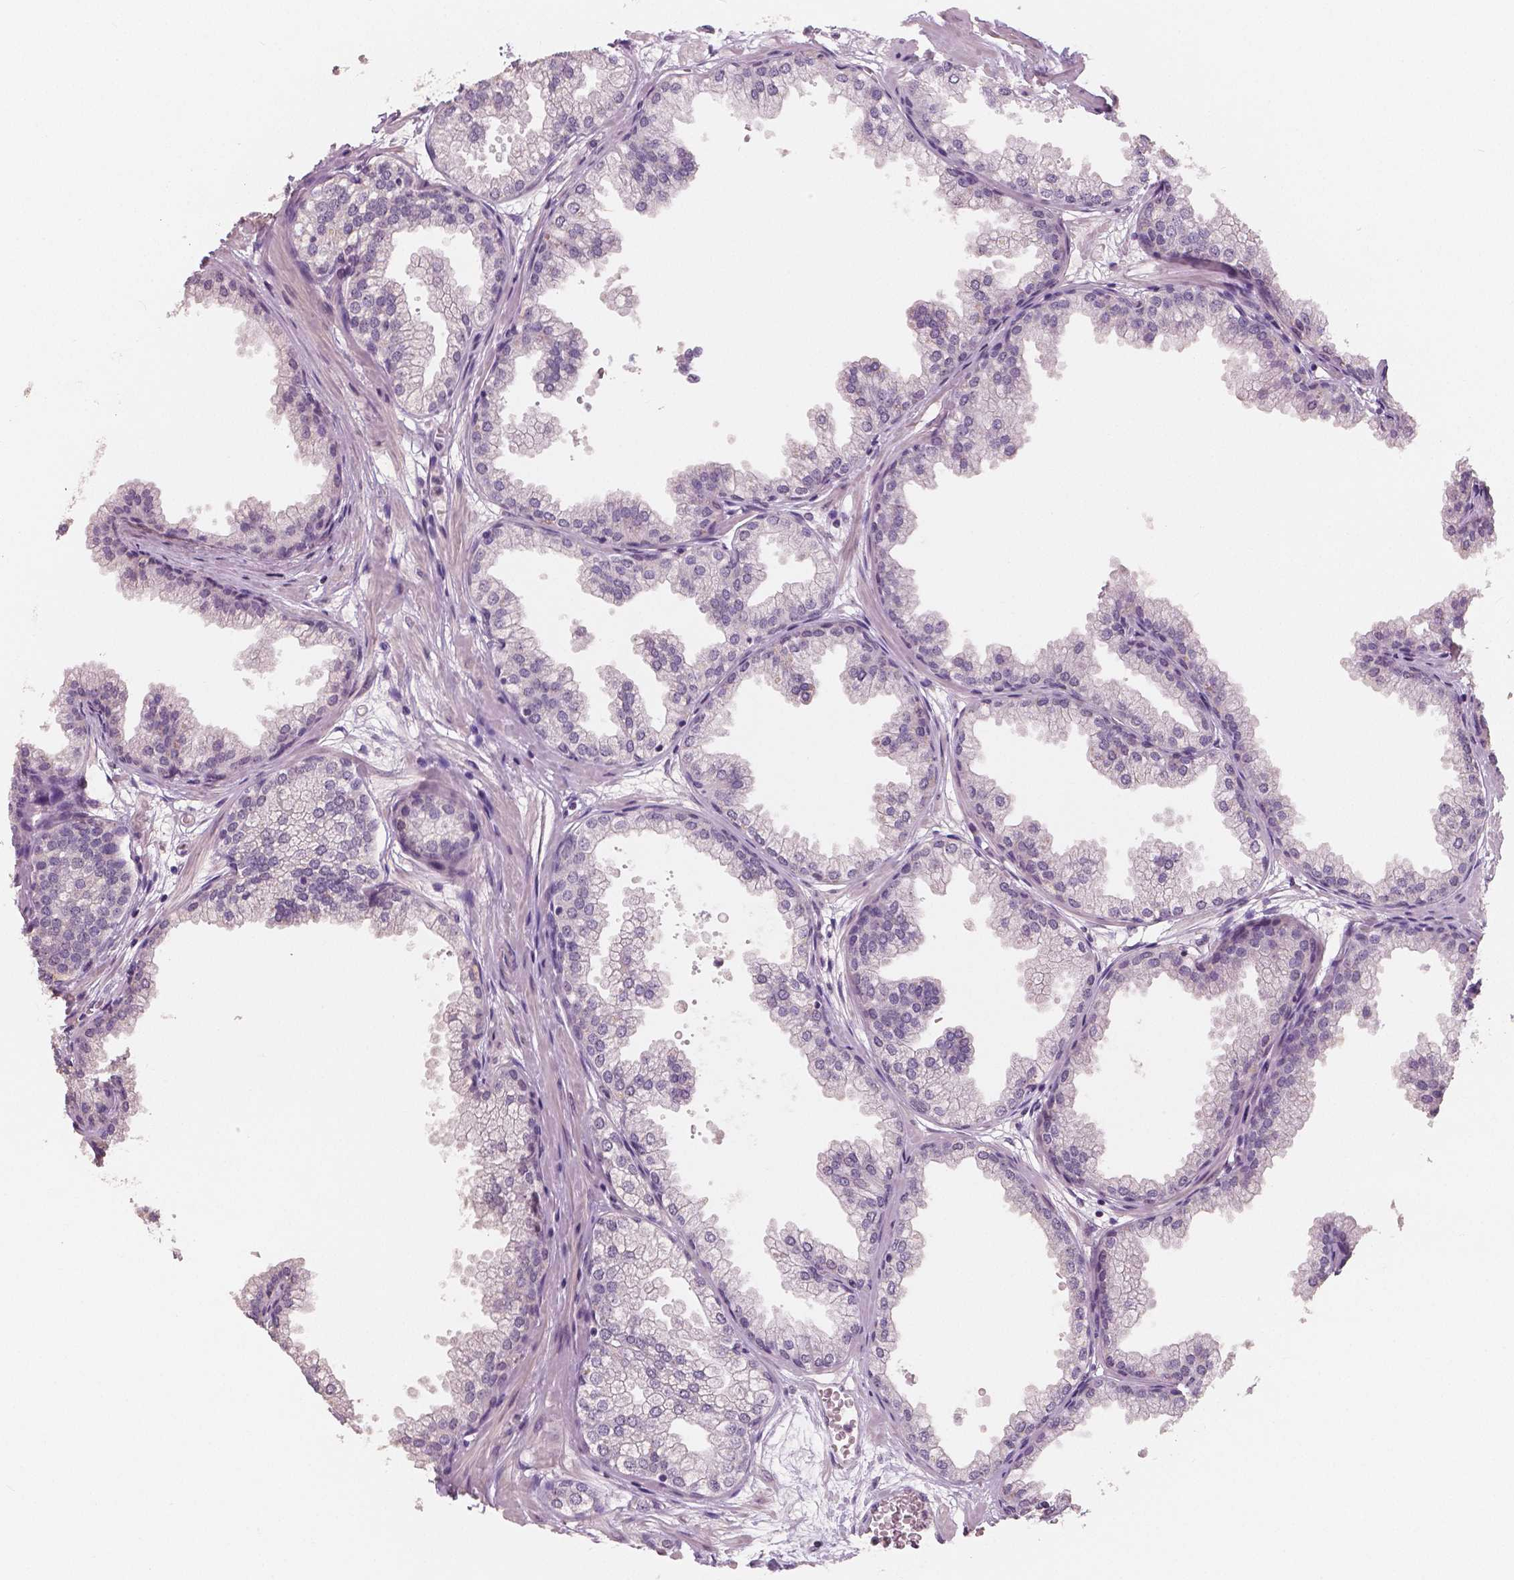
{"staining": {"intensity": "negative", "quantity": "none", "location": "none"}, "tissue": "prostate", "cell_type": "Glandular cells", "image_type": "normal", "snomed": [{"axis": "morphology", "description": "Normal tissue, NOS"}, {"axis": "topography", "description": "Prostate"}], "caption": "Glandular cells show no significant protein positivity in unremarkable prostate. (DAB (3,3'-diaminobenzidine) immunohistochemistry visualized using brightfield microscopy, high magnification).", "gene": "NECAB1", "patient": {"sex": "male", "age": 37}}